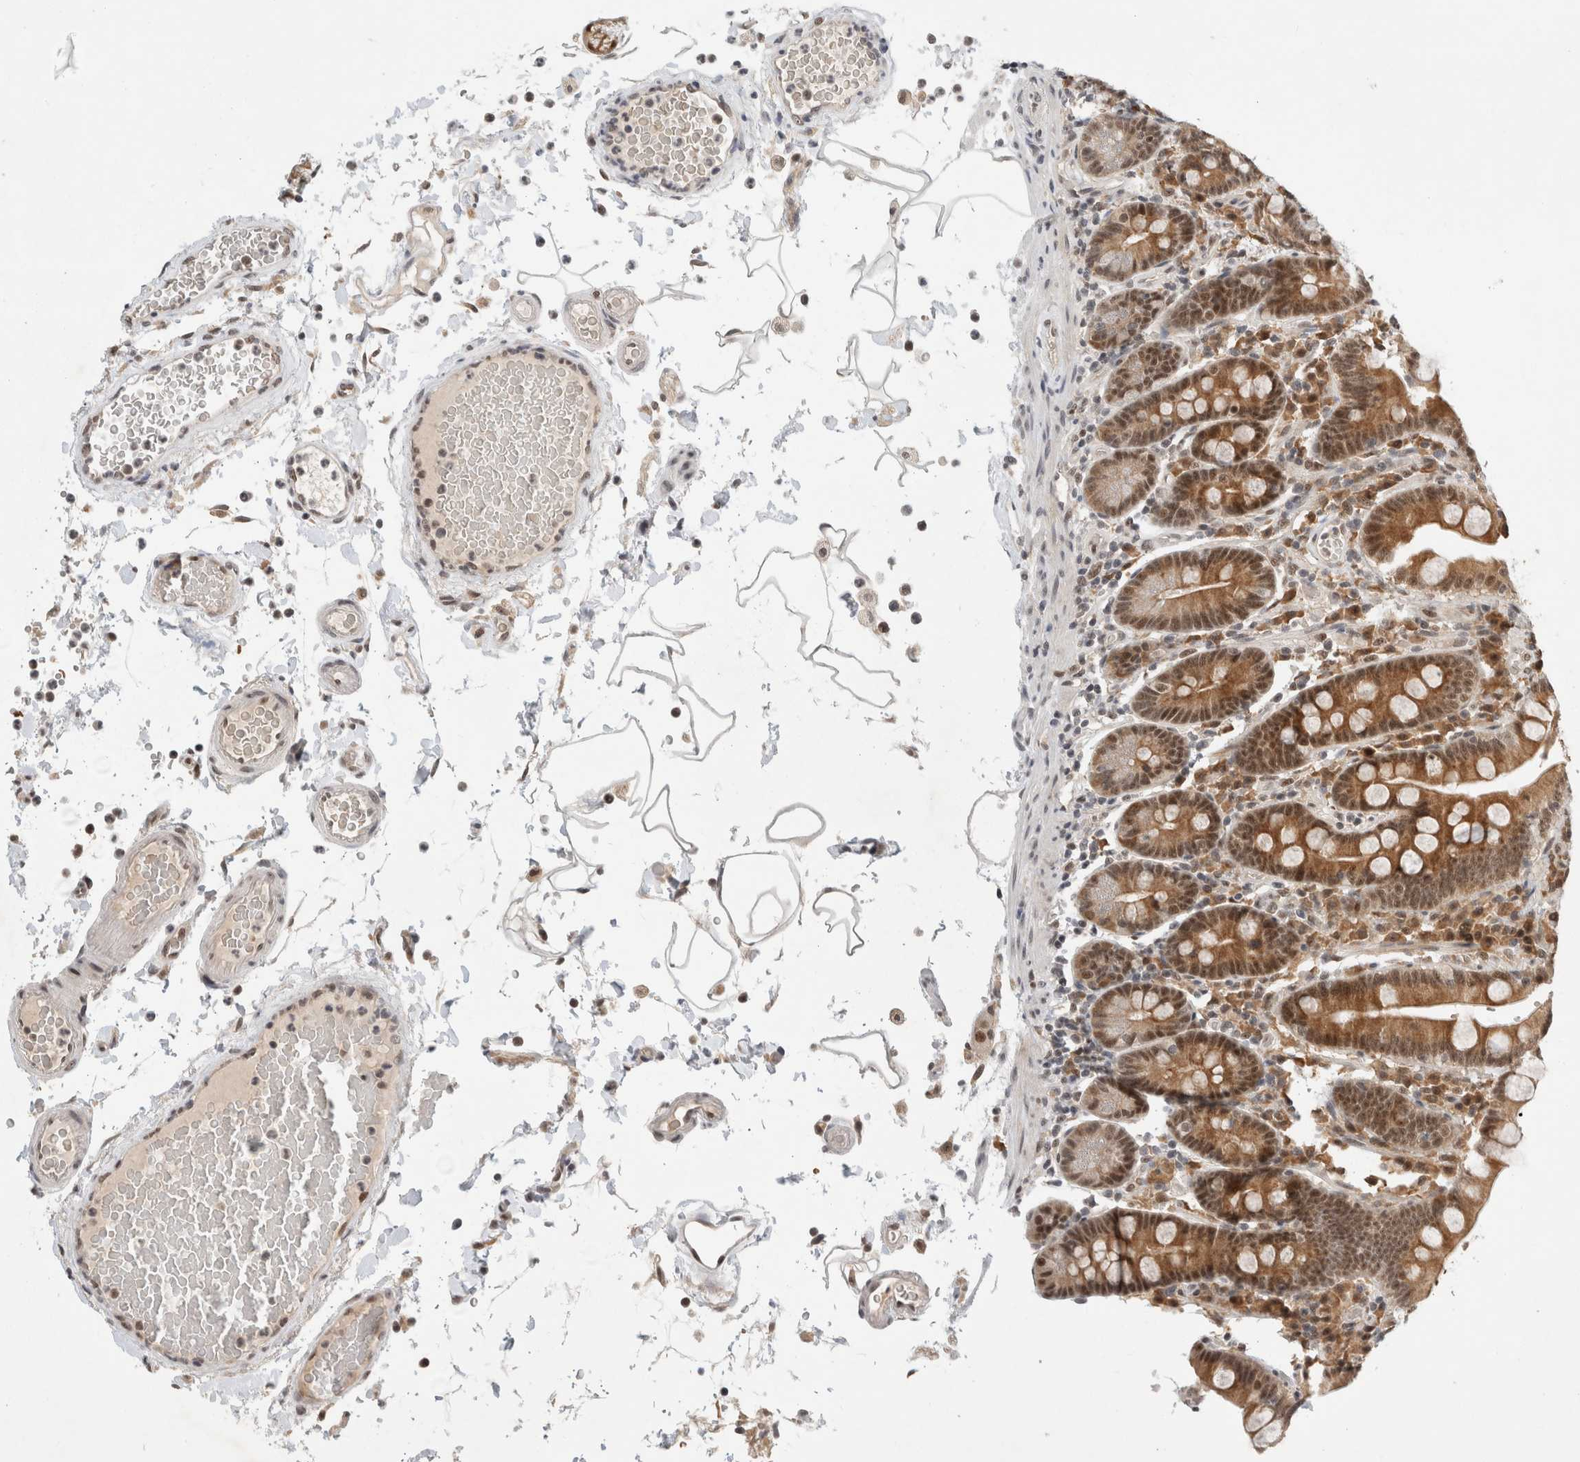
{"staining": {"intensity": "strong", "quantity": ">75%", "location": "cytoplasmic/membranous,nuclear"}, "tissue": "duodenum", "cell_type": "Glandular cells", "image_type": "normal", "snomed": [{"axis": "morphology", "description": "Normal tissue, NOS"}, {"axis": "topography", "description": "Small intestine, NOS"}], "caption": "Human duodenum stained for a protein (brown) displays strong cytoplasmic/membranous,nuclear positive staining in about >75% of glandular cells.", "gene": "NCAPG2", "patient": {"sex": "female", "age": 71}}